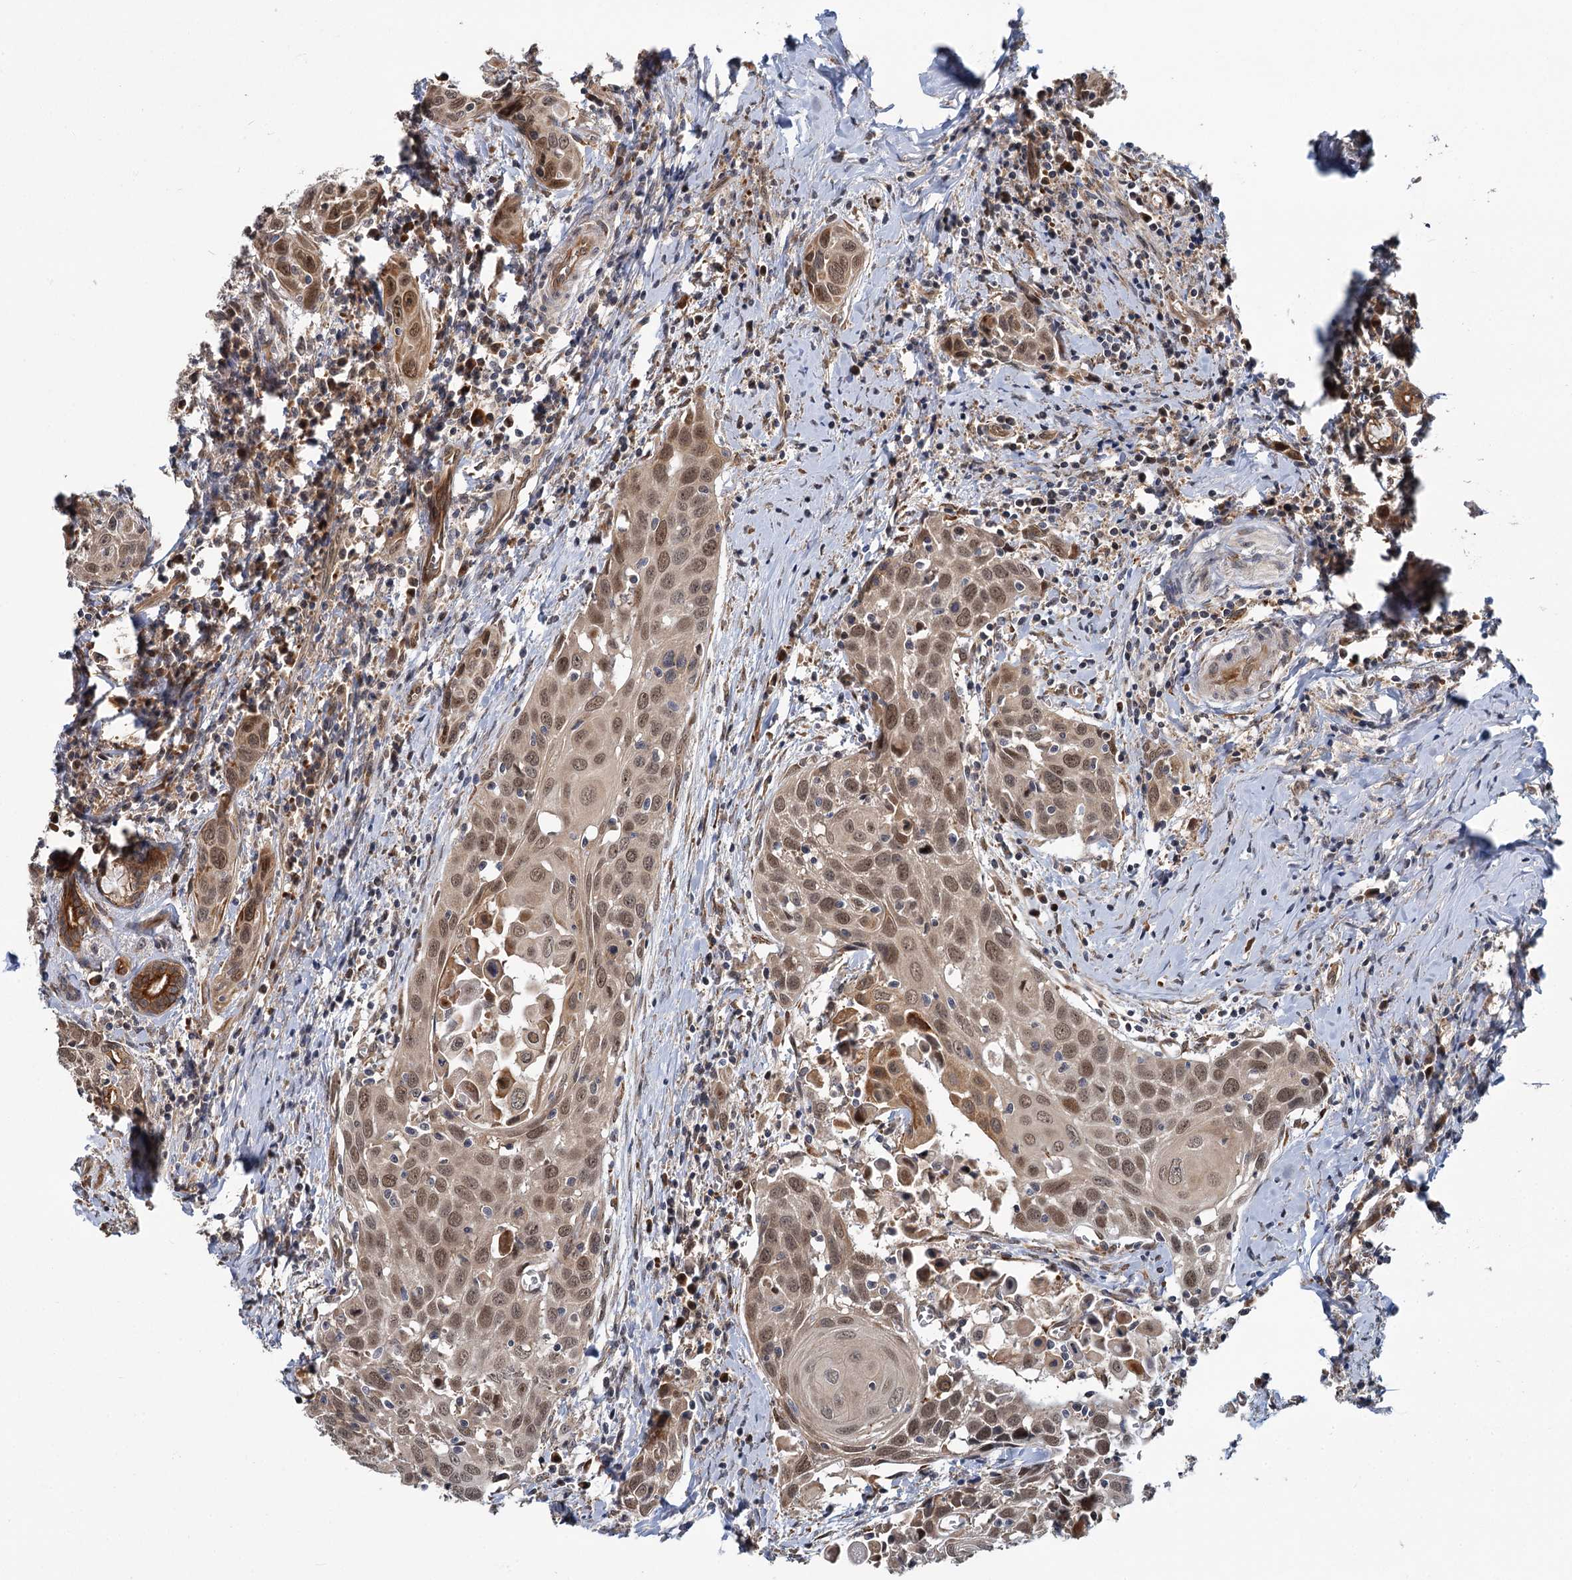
{"staining": {"intensity": "moderate", "quantity": ">75%", "location": "cytoplasmic/membranous,nuclear"}, "tissue": "head and neck cancer", "cell_type": "Tumor cells", "image_type": "cancer", "snomed": [{"axis": "morphology", "description": "Squamous cell carcinoma, NOS"}, {"axis": "topography", "description": "Oral tissue"}, {"axis": "topography", "description": "Head-Neck"}], "caption": "Tumor cells show moderate cytoplasmic/membranous and nuclear expression in approximately >75% of cells in head and neck cancer.", "gene": "APBA2", "patient": {"sex": "female", "age": 50}}